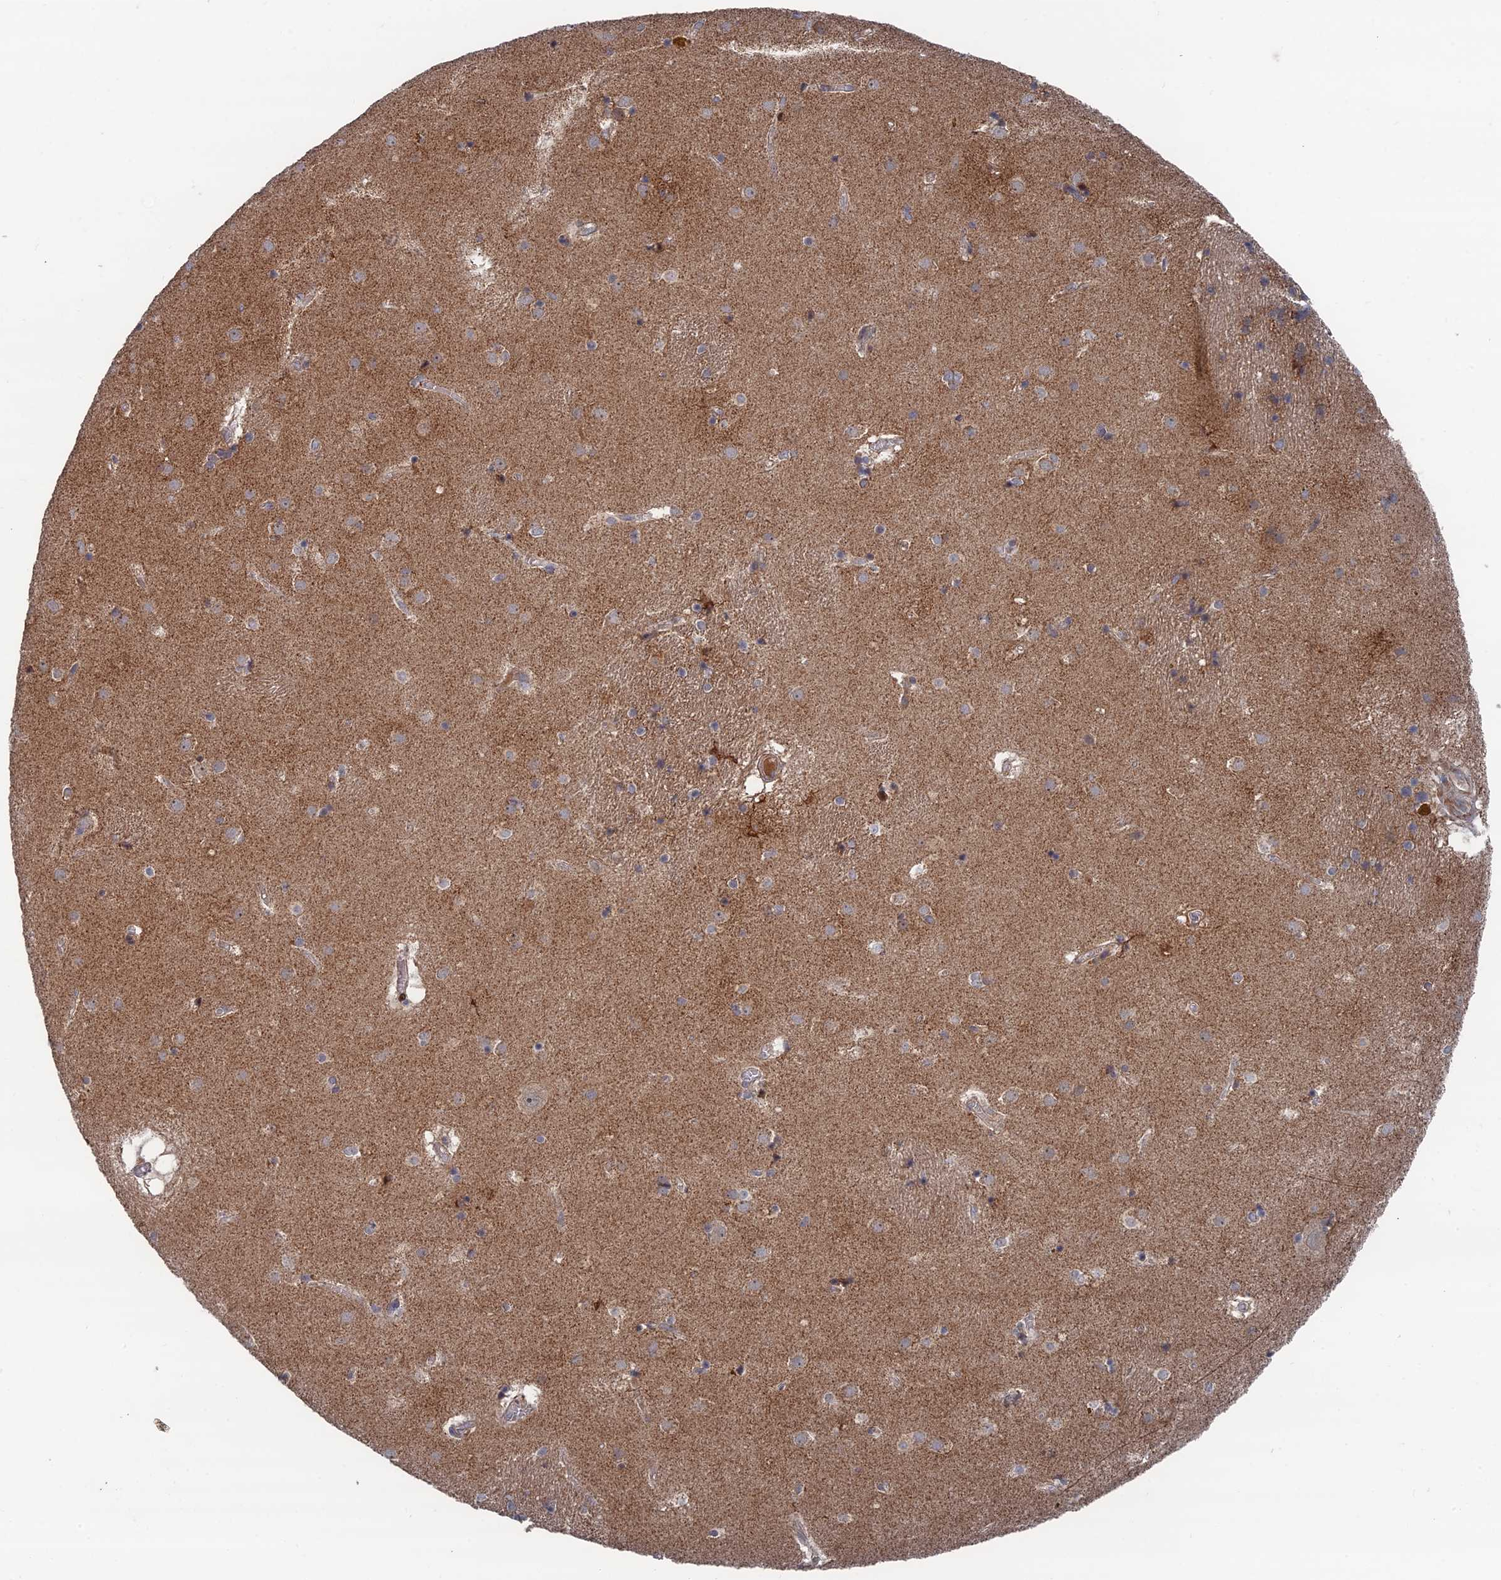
{"staining": {"intensity": "weak", "quantity": "25%-75%", "location": "cytoplasmic/membranous"}, "tissue": "caudate", "cell_type": "Glial cells", "image_type": "normal", "snomed": [{"axis": "morphology", "description": "Normal tissue, NOS"}, {"axis": "topography", "description": "Lateral ventricle wall"}], "caption": "Protein expression by immunohistochemistry (IHC) exhibits weak cytoplasmic/membranous staining in about 25%-75% of glial cells in normal caudate.", "gene": "GTF2IRD1", "patient": {"sex": "male", "age": 70}}